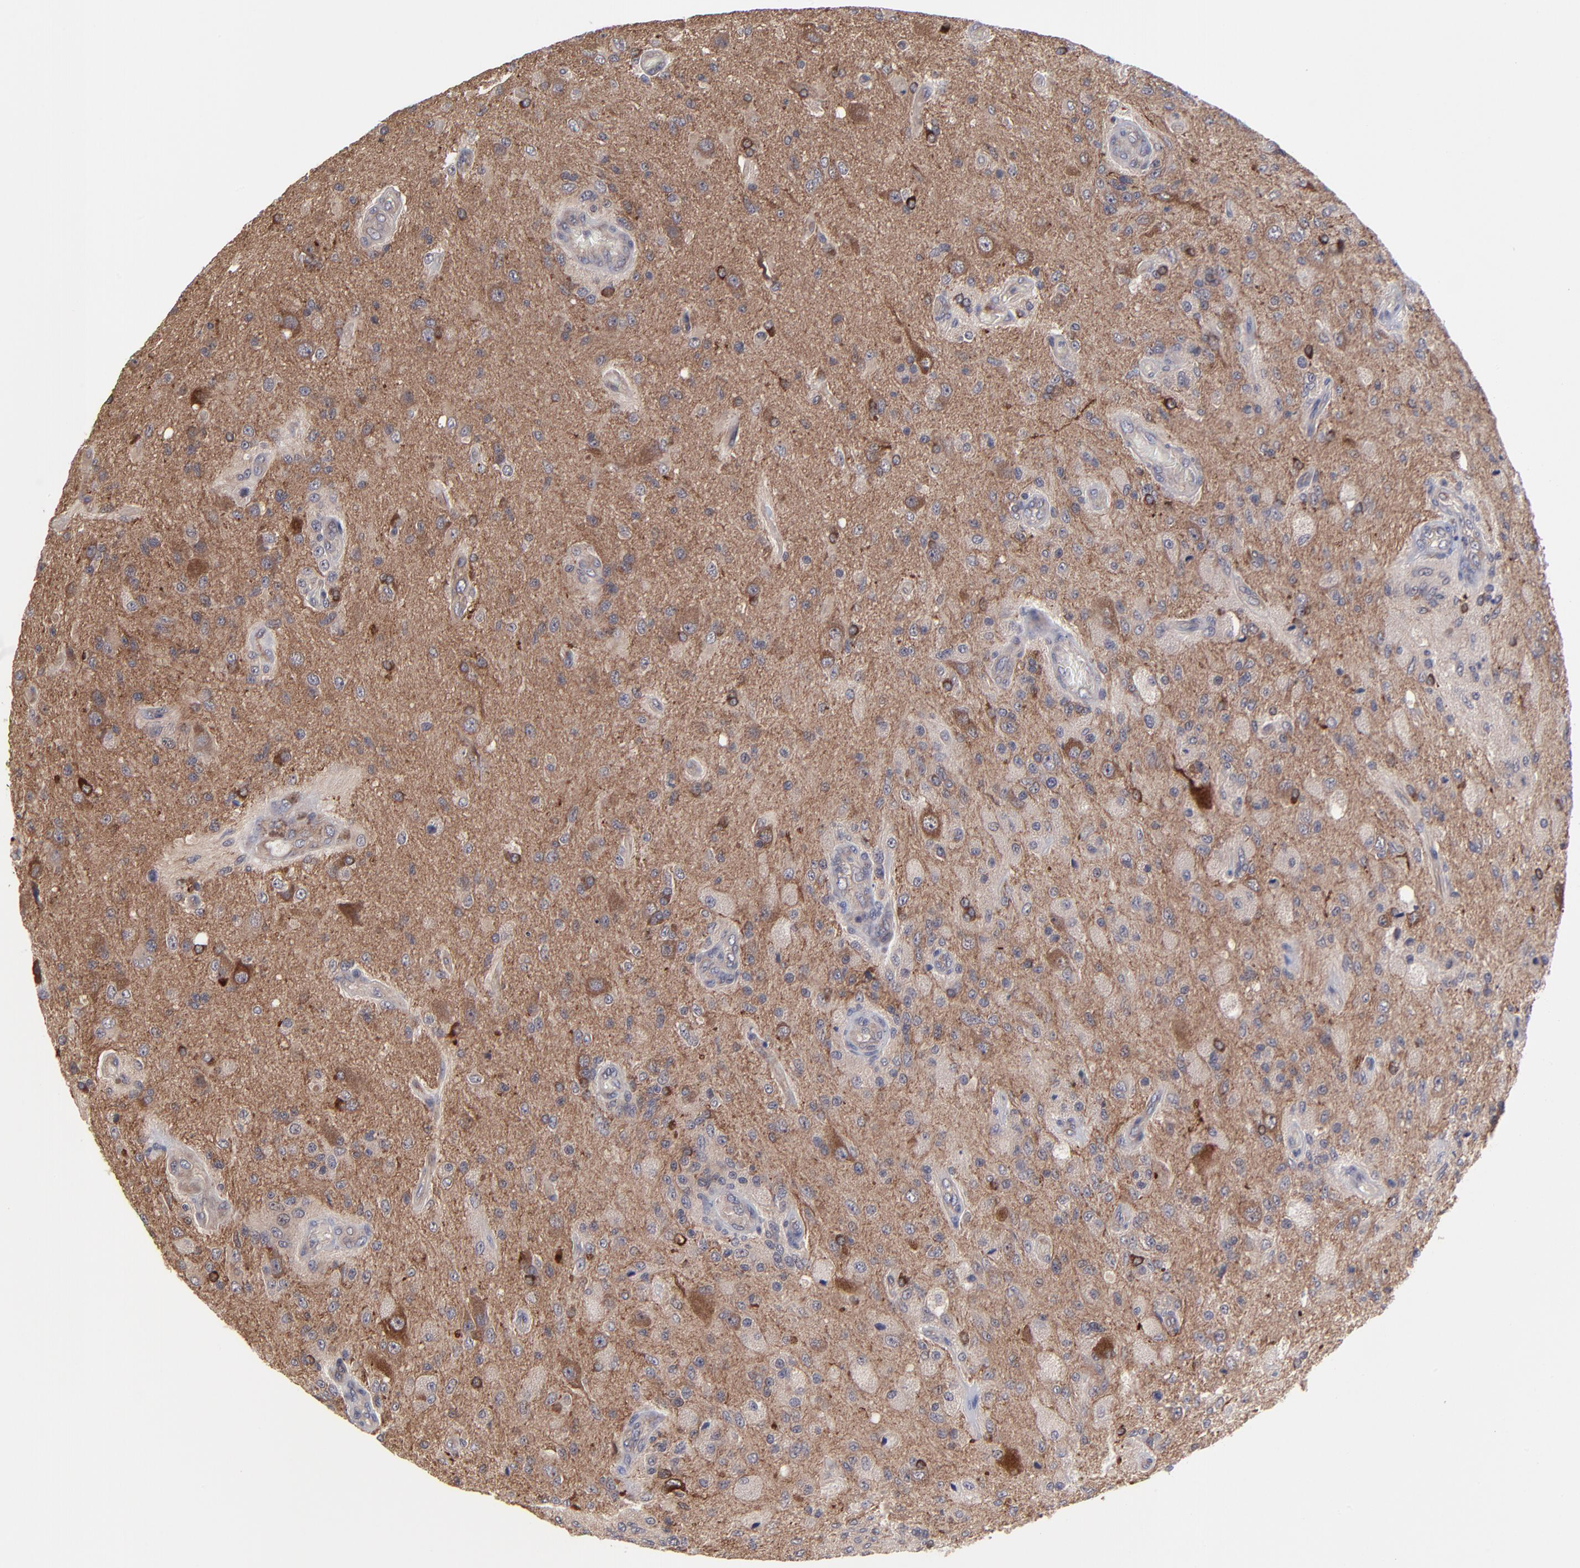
{"staining": {"intensity": "moderate", "quantity": "<25%", "location": "cytoplasmic/membranous"}, "tissue": "glioma", "cell_type": "Tumor cells", "image_type": "cancer", "snomed": [{"axis": "morphology", "description": "Normal tissue, NOS"}, {"axis": "morphology", "description": "Glioma, malignant, High grade"}, {"axis": "topography", "description": "Cerebral cortex"}], "caption": "Glioma stained for a protein (brown) displays moderate cytoplasmic/membranous positive expression in about <25% of tumor cells.", "gene": "ZNF780B", "patient": {"sex": "male", "age": 77}}